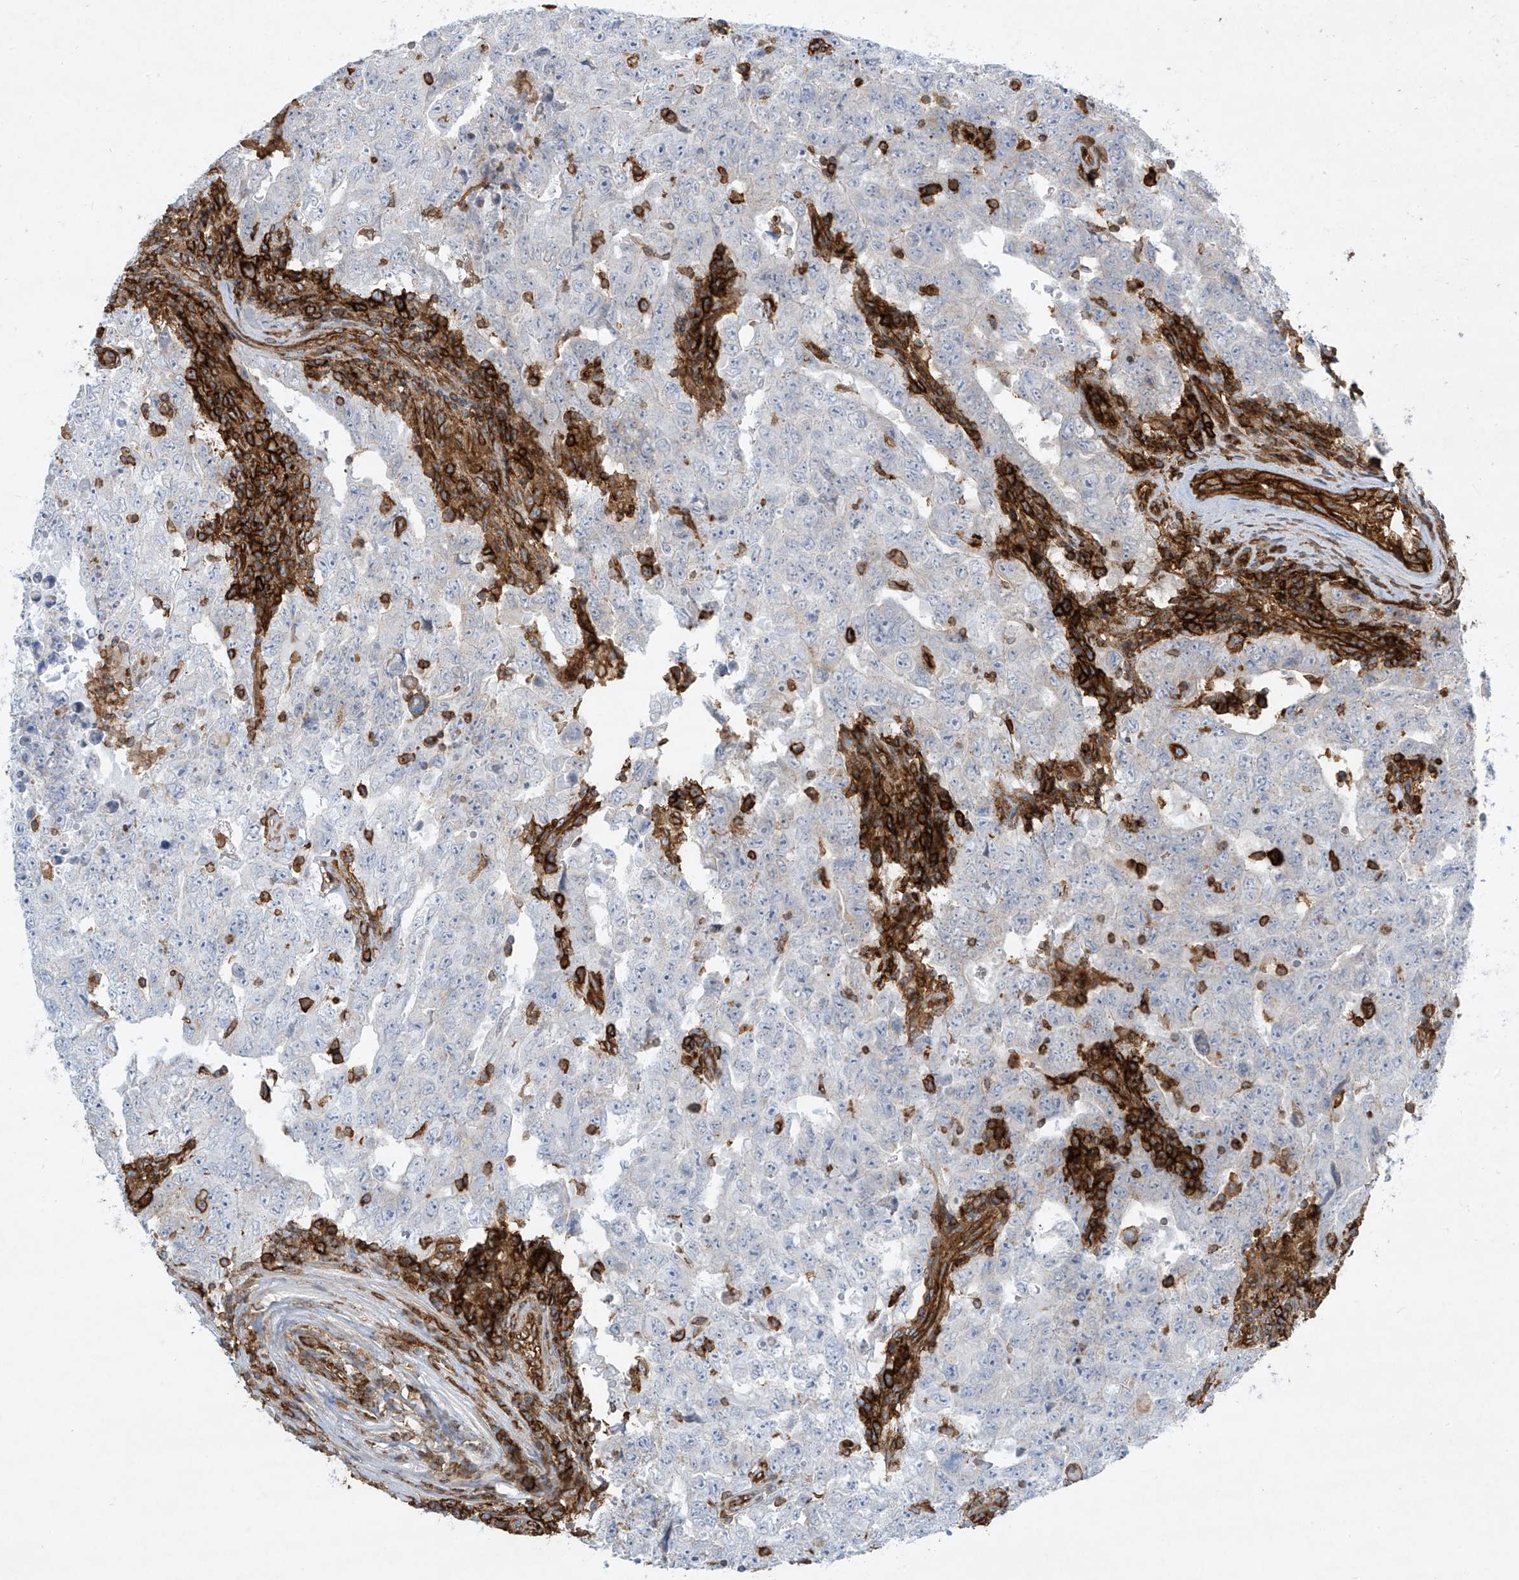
{"staining": {"intensity": "negative", "quantity": "none", "location": "none"}, "tissue": "testis cancer", "cell_type": "Tumor cells", "image_type": "cancer", "snomed": [{"axis": "morphology", "description": "Carcinoma, Embryonal, NOS"}, {"axis": "topography", "description": "Testis"}], "caption": "Immunohistochemistry (IHC) photomicrograph of neoplastic tissue: testis cancer (embryonal carcinoma) stained with DAB reveals no significant protein positivity in tumor cells. (DAB immunohistochemistry (IHC) visualized using brightfield microscopy, high magnification).", "gene": "HLA-E", "patient": {"sex": "male", "age": 26}}